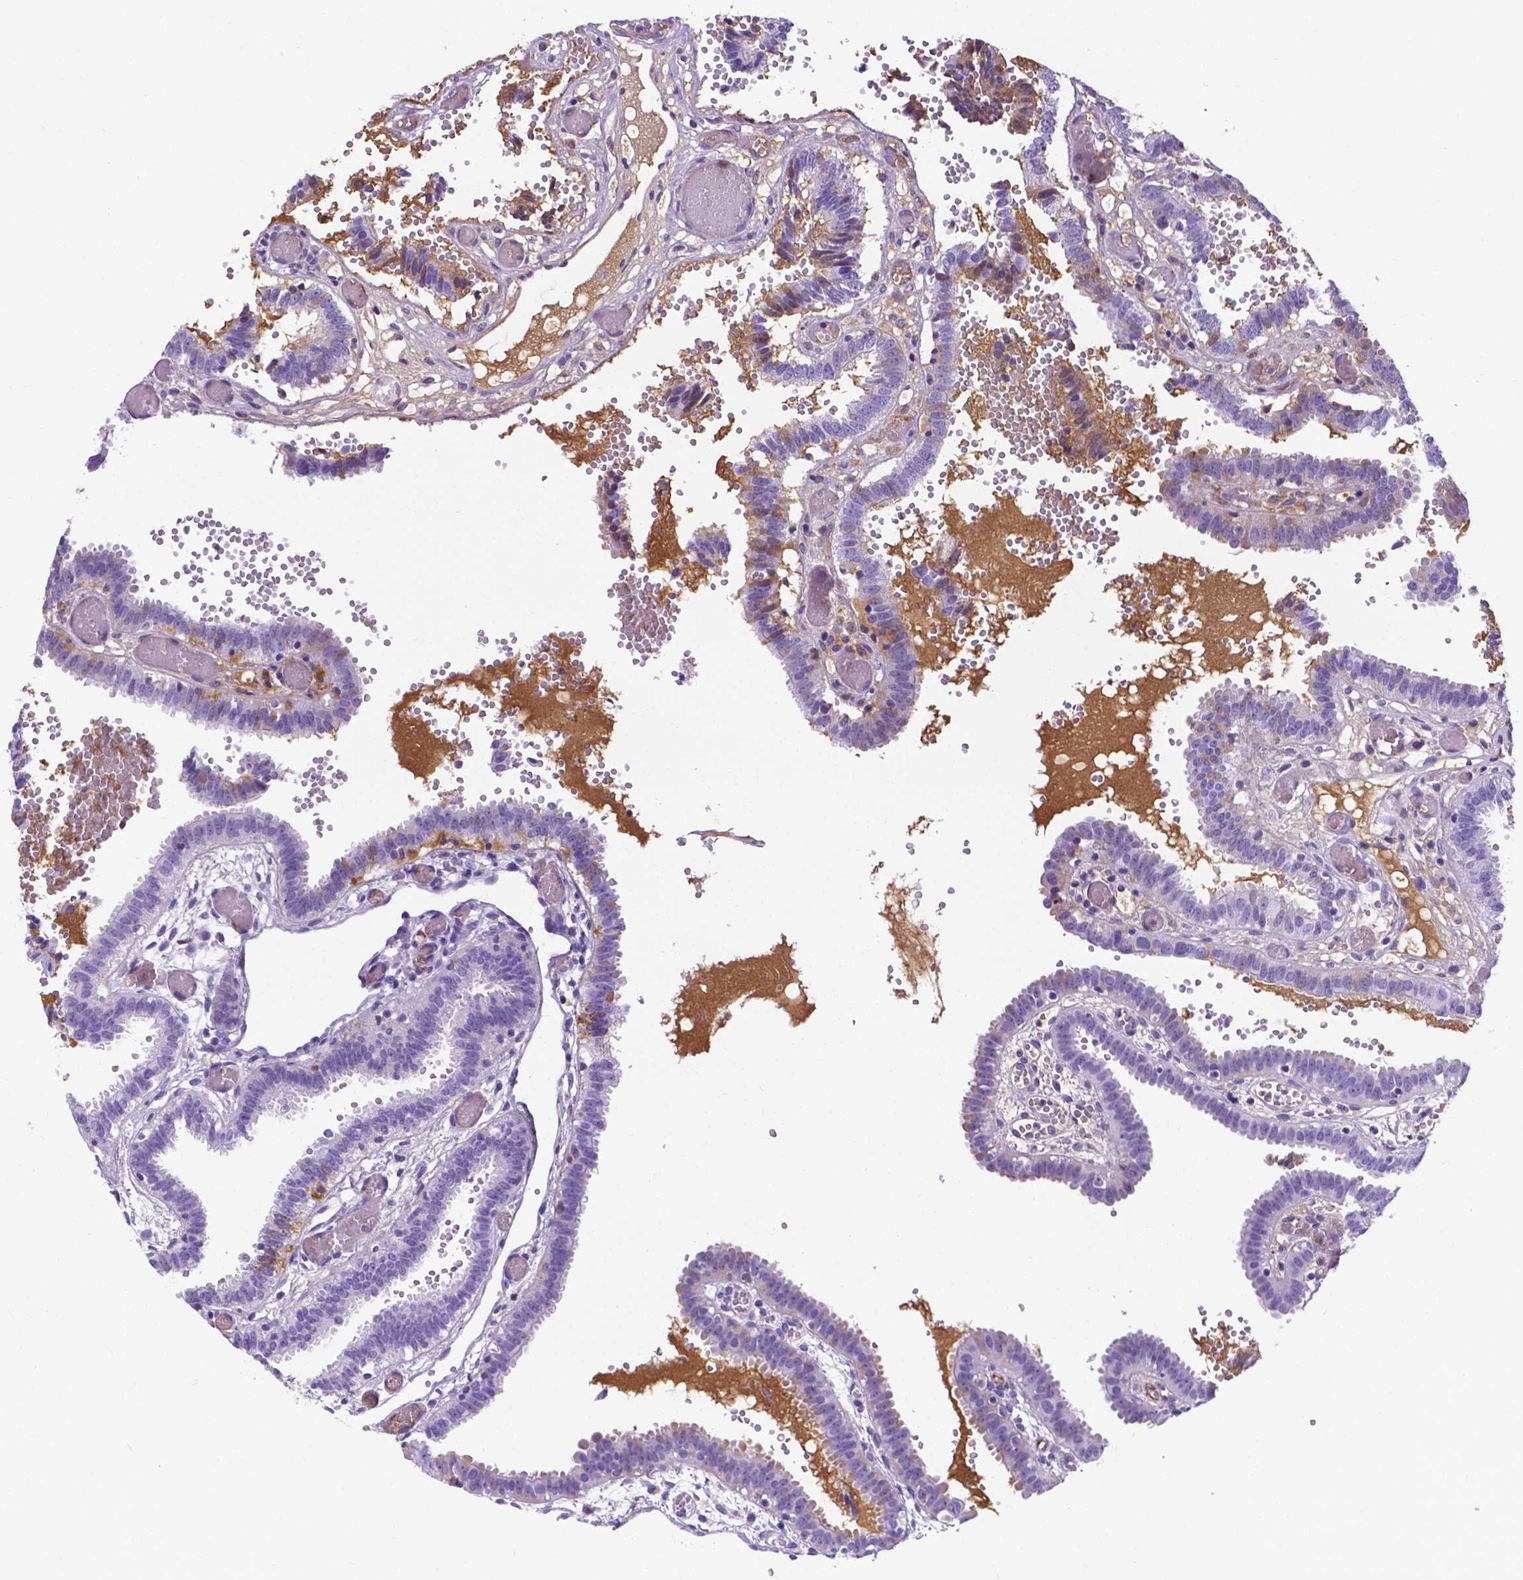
{"staining": {"intensity": "weak", "quantity": "<25%", "location": "cytoplasmic/membranous"}, "tissue": "fallopian tube", "cell_type": "Glandular cells", "image_type": "normal", "snomed": [{"axis": "morphology", "description": "Normal tissue, NOS"}, {"axis": "topography", "description": "Fallopian tube"}], "caption": "The IHC image has no significant staining in glandular cells of fallopian tube. (Stains: DAB (3,3'-diaminobenzidine) immunohistochemistry (IHC) with hematoxylin counter stain, Microscopy: brightfield microscopy at high magnification).", "gene": "APOE", "patient": {"sex": "female", "age": 37}}